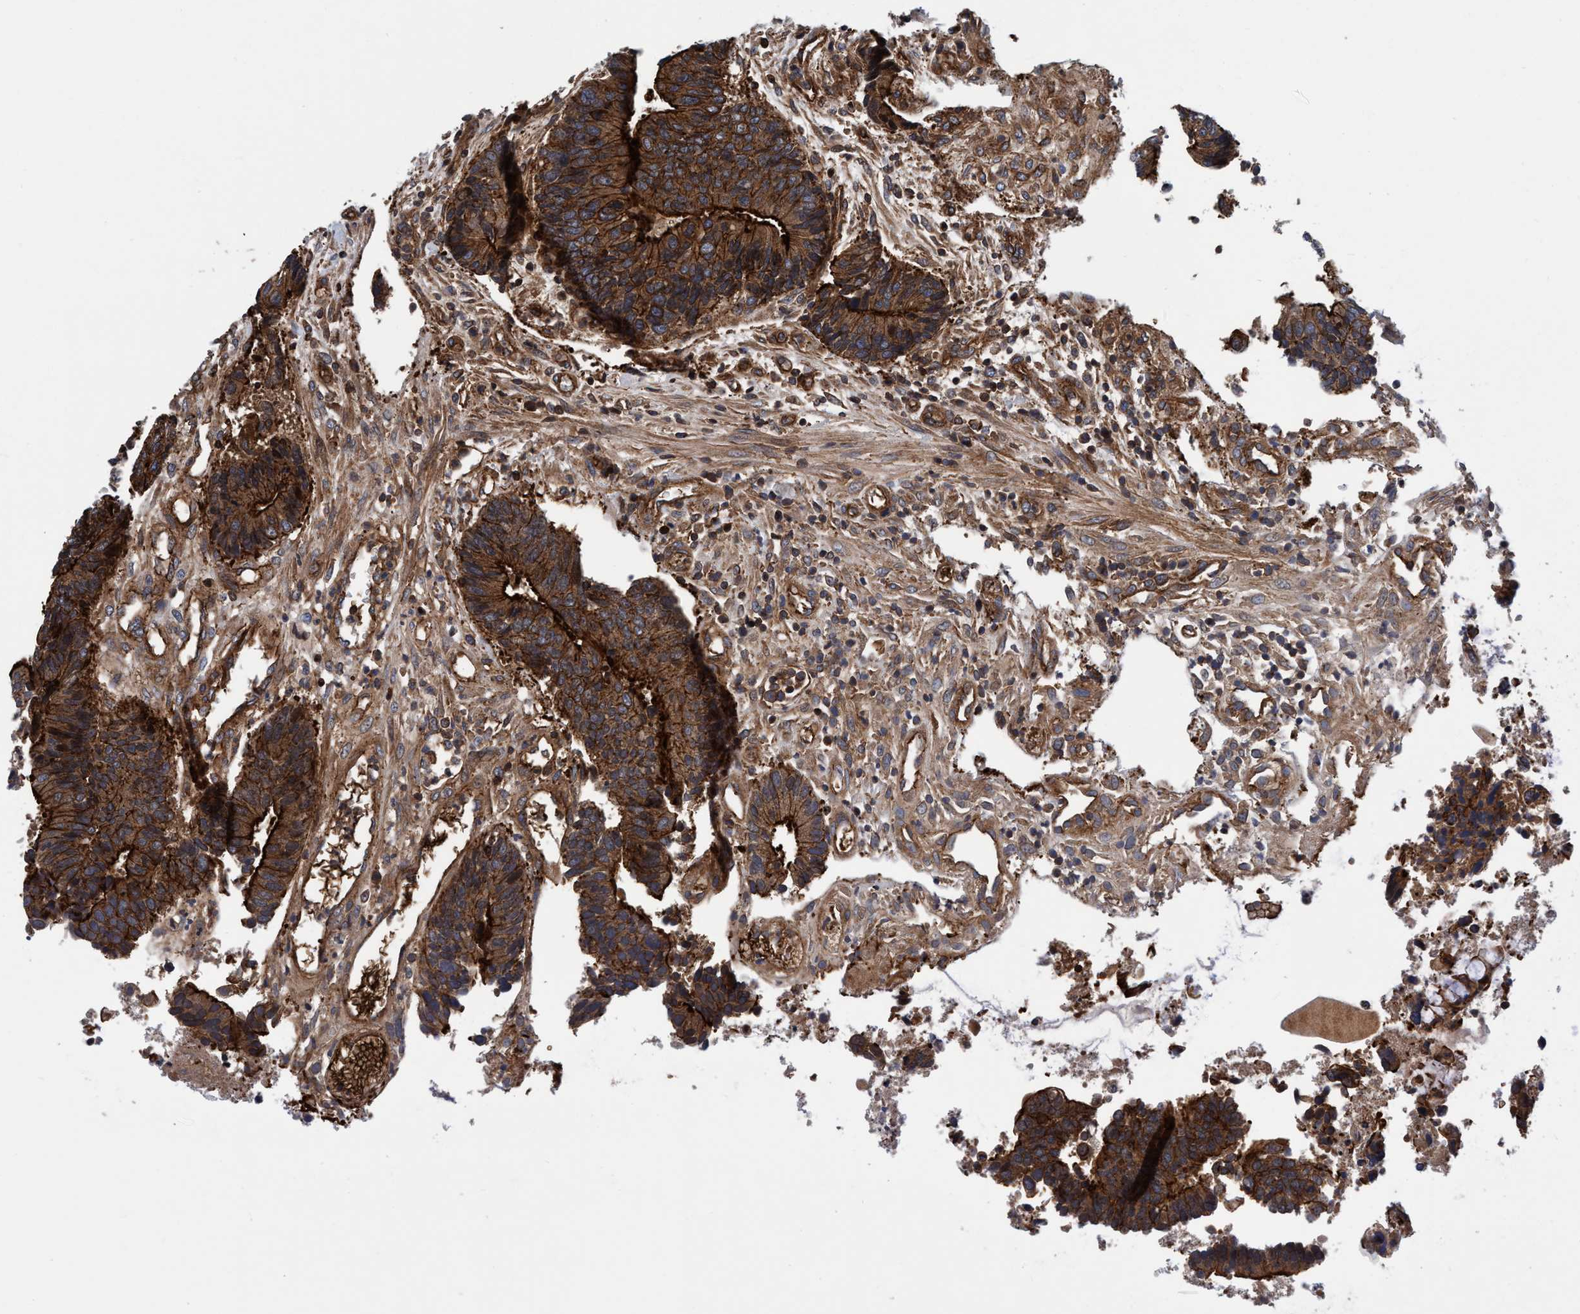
{"staining": {"intensity": "strong", "quantity": ">75%", "location": "cytoplasmic/membranous"}, "tissue": "colorectal cancer", "cell_type": "Tumor cells", "image_type": "cancer", "snomed": [{"axis": "morphology", "description": "Adenocarcinoma, NOS"}, {"axis": "topography", "description": "Rectum"}], "caption": "Colorectal cancer stained with immunohistochemistry (IHC) reveals strong cytoplasmic/membranous expression in about >75% of tumor cells. (Stains: DAB (3,3'-diaminobenzidine) in brown, nuclei in blue, Microscopy: brightfield microscopy at high magnification).", "gene": "MCM3AP", "patient": {"sex": "male", "age": 84}}